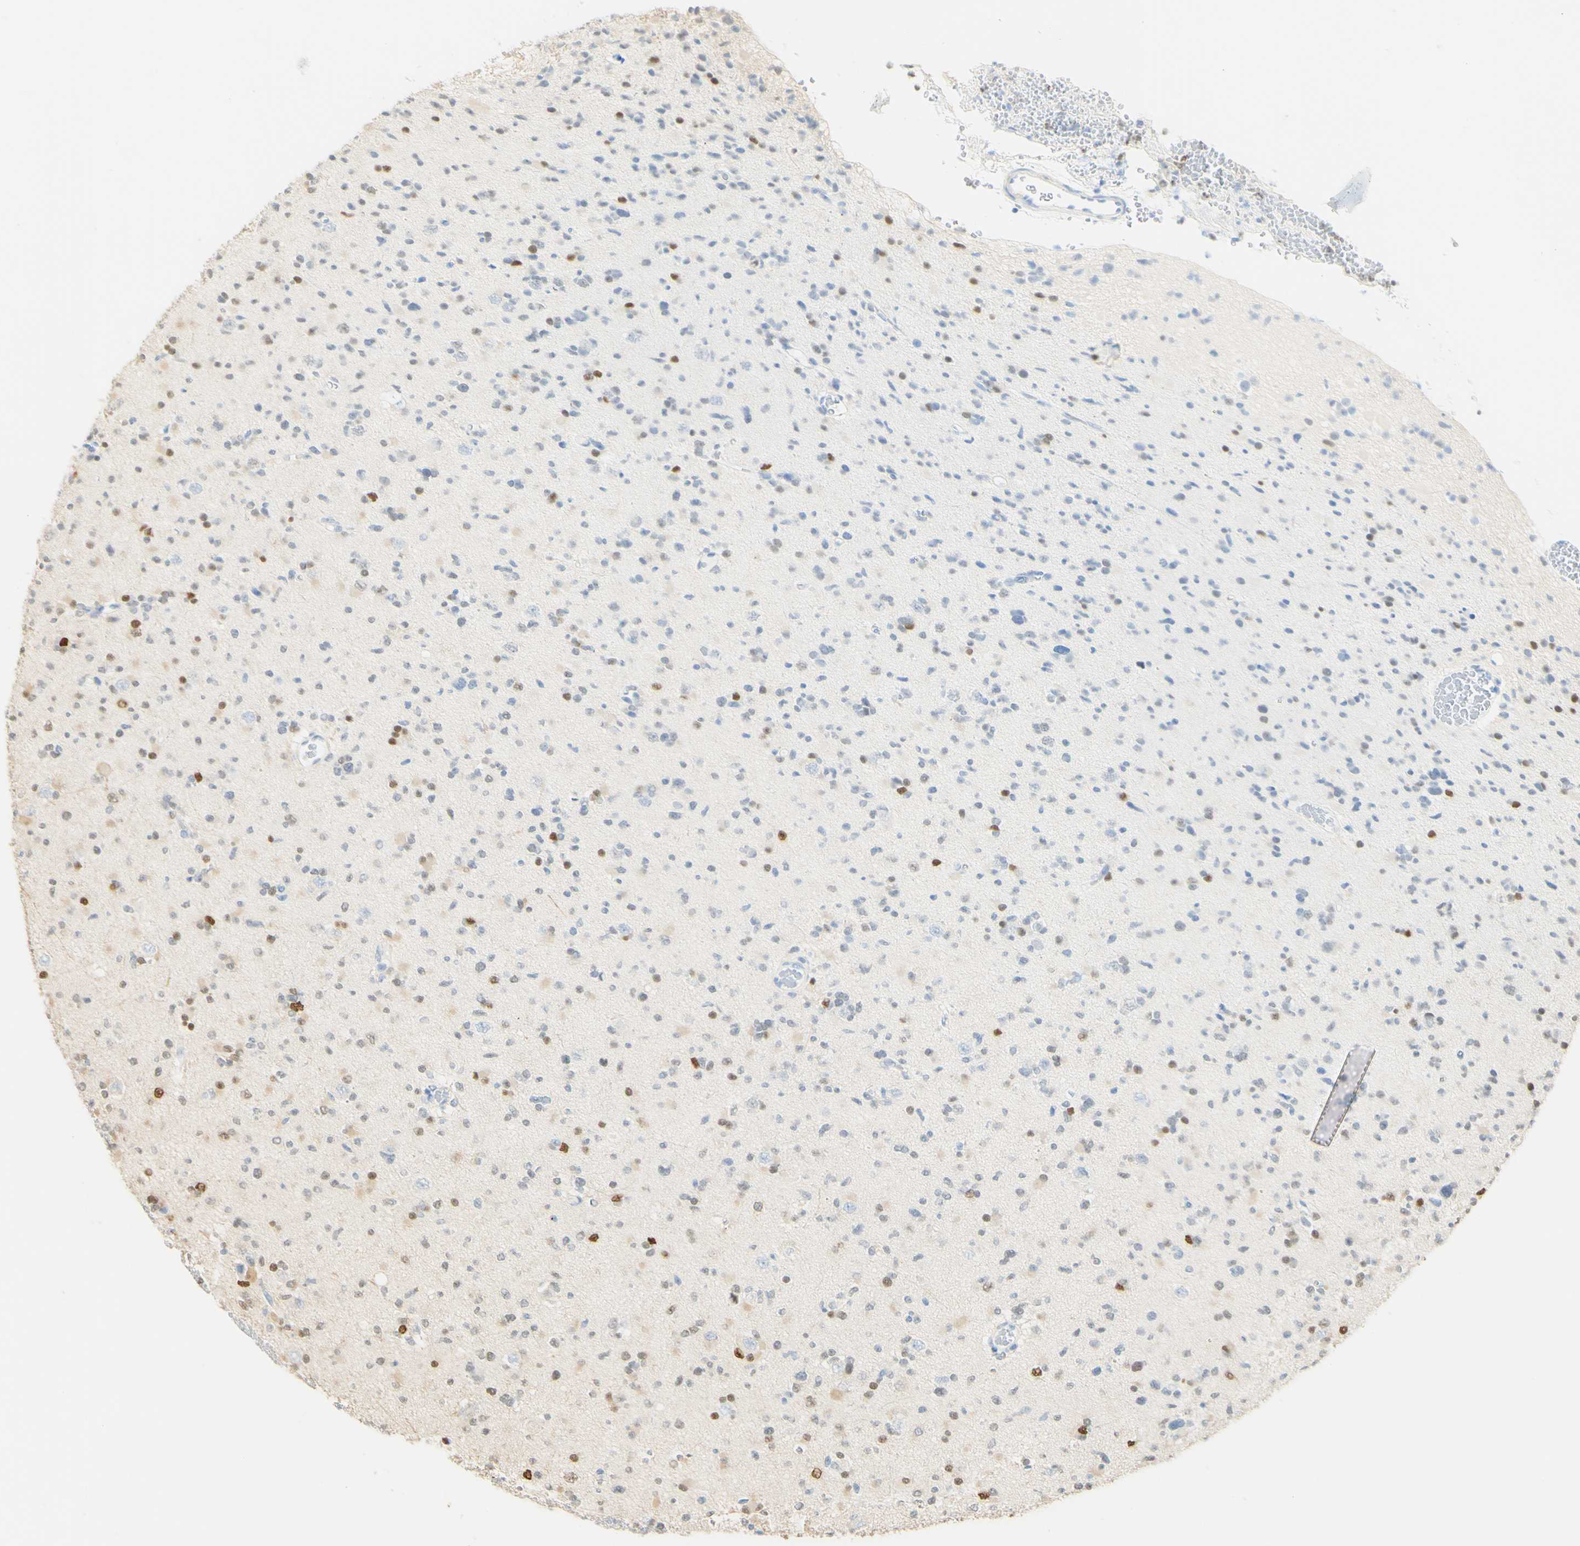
{"staining": {"intensity": "moderate", "quantity": "<25%", "location": "nuclear"}, "tissue": "glioma", "cell_type": "Tumor cells", "image_type": "cancer", "snomed": [{"axis": "morphology", "description": "Glioma, malignant, Low grade"}, {"axis": "topography", "description": "Brain"}], "caption": "DAB immunohistochemical staining of human malignant glioma (low-grade) exhibits moderate nuclear protein positivity in approximately <25% of tumor cells.", "gene": "MAP3K4", "patient": {"sex": "female", "age": 22}}